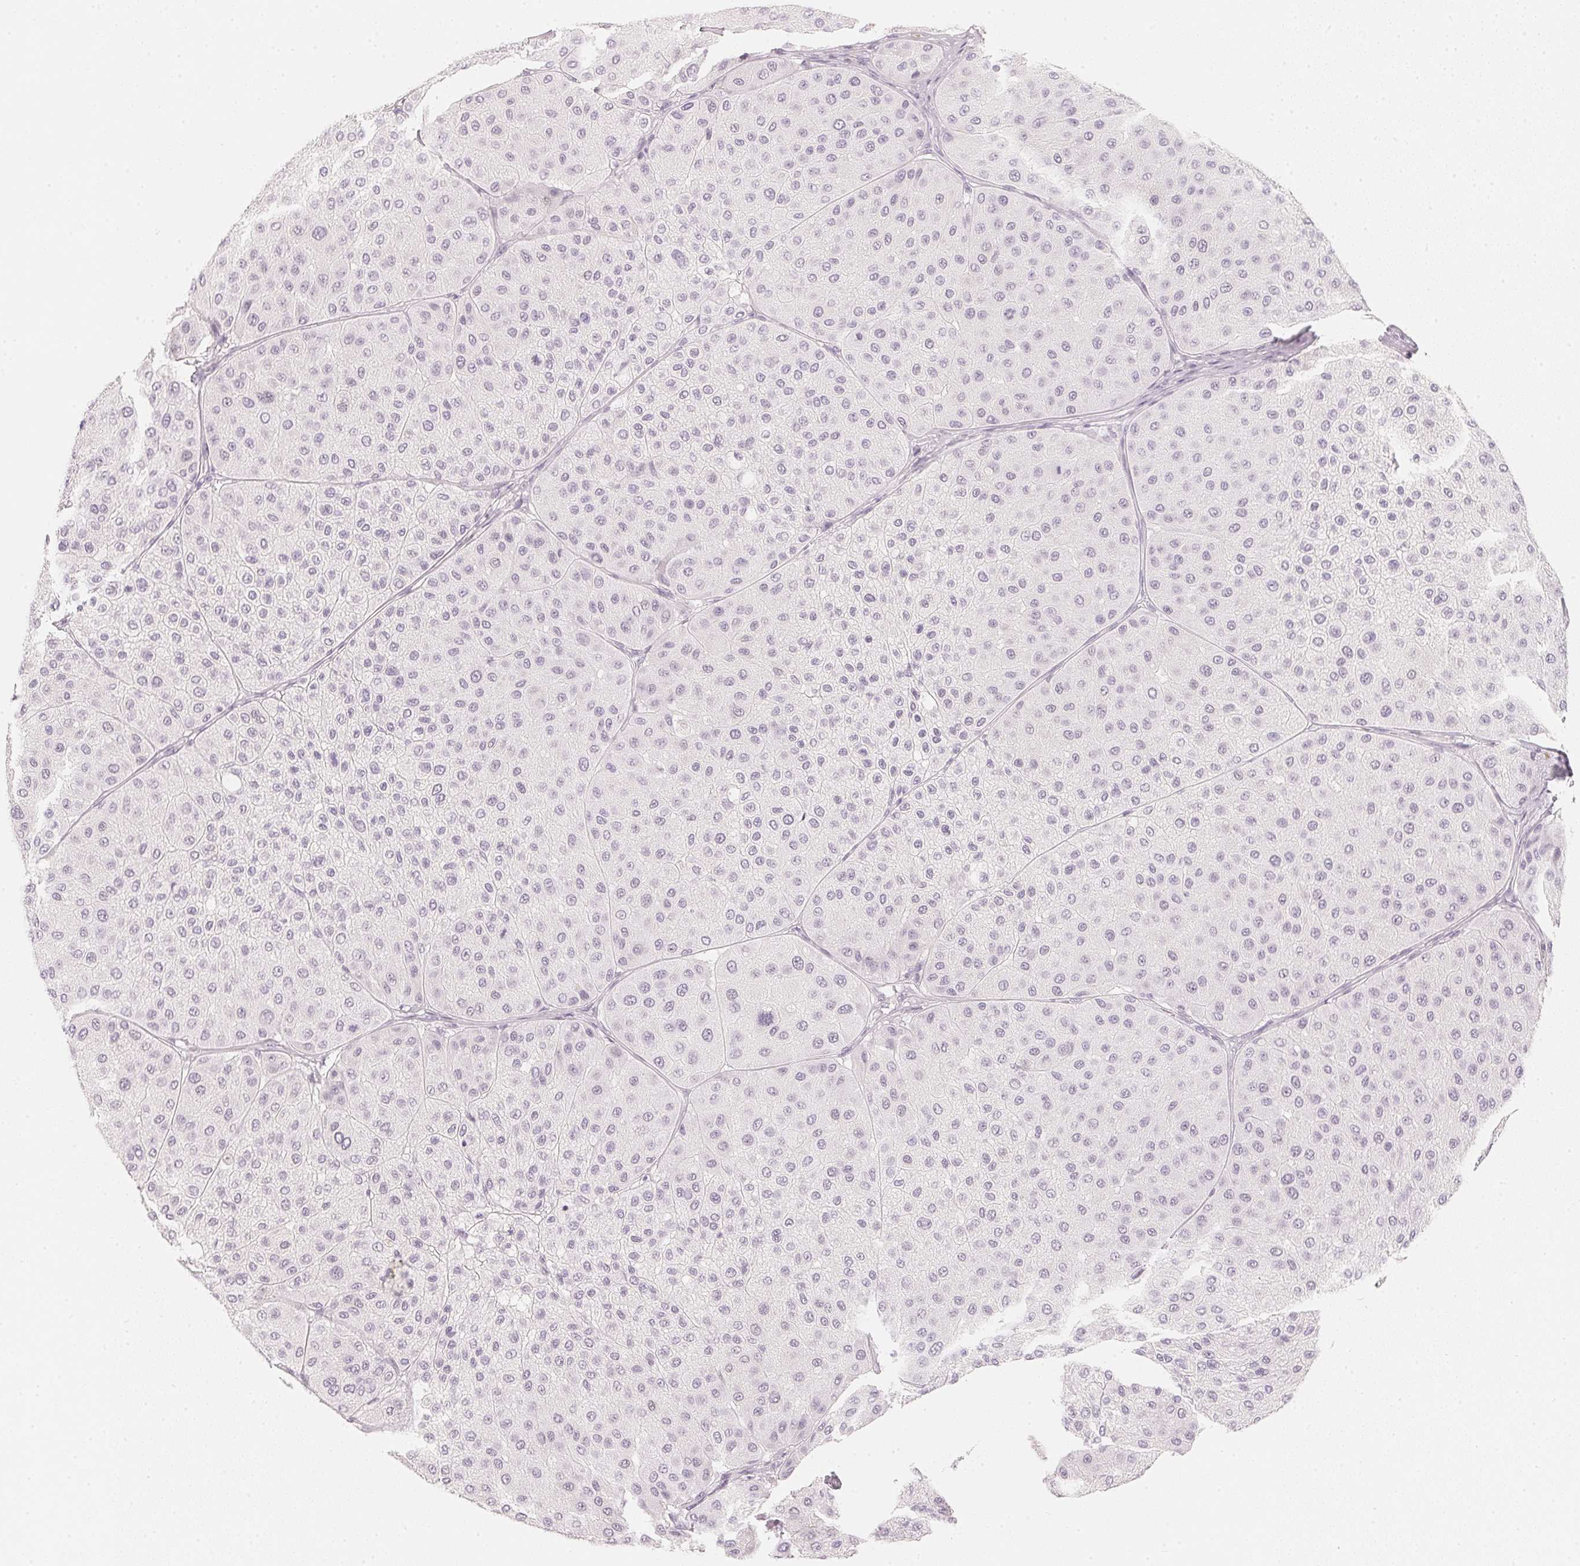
{"staining": {"intensity": "negative", "quantity": "none", "location": "none"}, "tissue": "melanoma", "cell_type": "Tumor cells", "image_type": "cancer", "snomed": [{"axis": "morphology", "description": "Malignant melanoma, Metastatic site"}, {"axis": "topography", "description": "Smooth muscle"}], "caption": "Immunohistochemical staining of malignant melanoma (metastatic site) displays no significant expression in tumor cells.", "gene": "SLC22A8", "patient": {"sex": "male", "age": 41}}